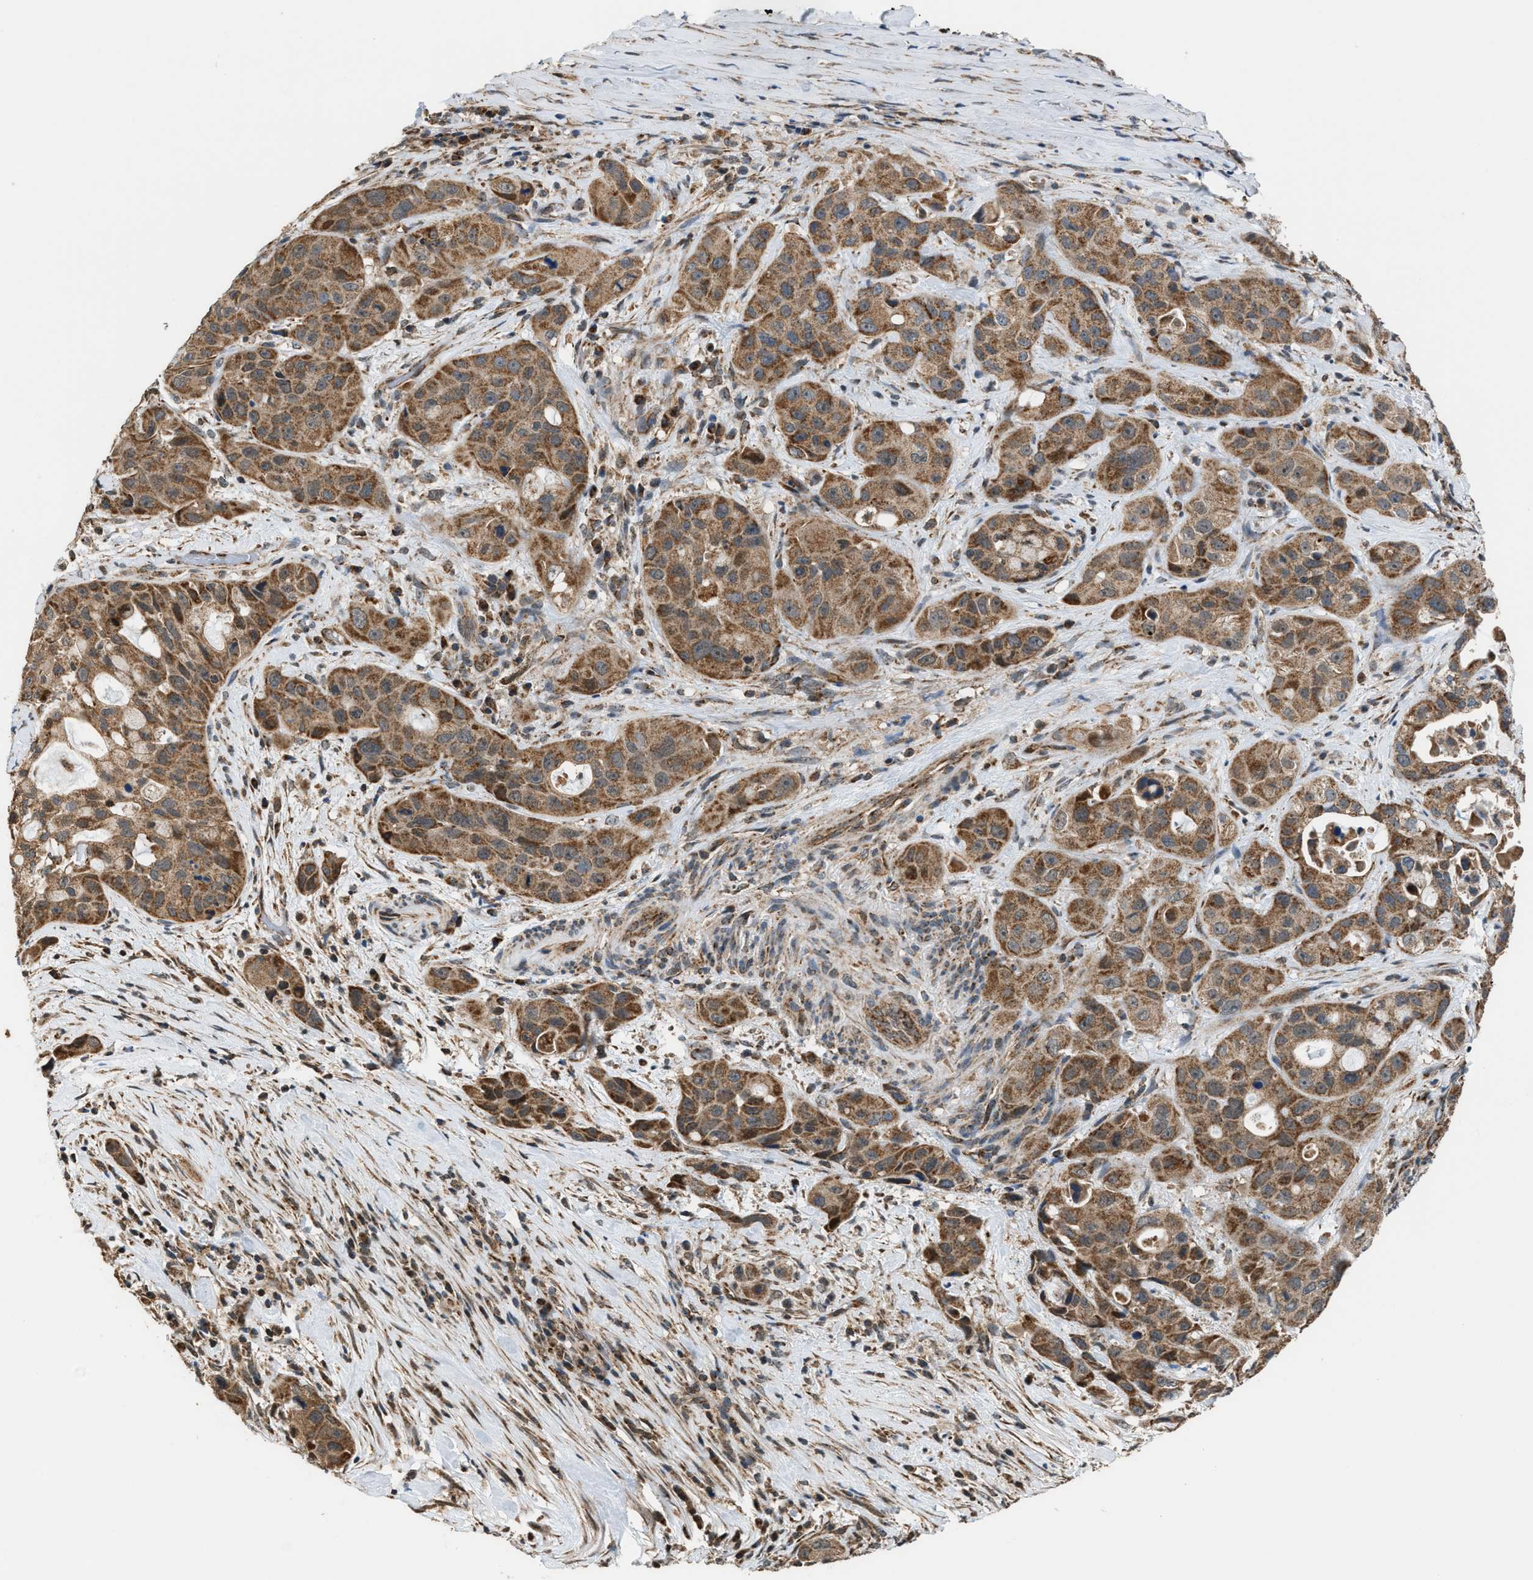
{"staining": {"intensity": "moderate", "quantity": ">75%", "location": "cytoplasmic/membranous"}, "tissue": "pancreatic cancer", "cell_type": "Tumor cells", "image_type": "cancer", "snomed": [{"axis": "morphology", "description": "Adenocarcinoma, NOS"}, {"axis": "topography", "description": "Pancreas"}], "caption": "This micrograph exhibits immunohistochemistry staining of pancreatic cancer, with medium moderate cytoplasmic/membranous positivity in approximately >75% of tumor cells.", "gene": "SGSM2", "patient": {"sex": "male", "age": 53}}